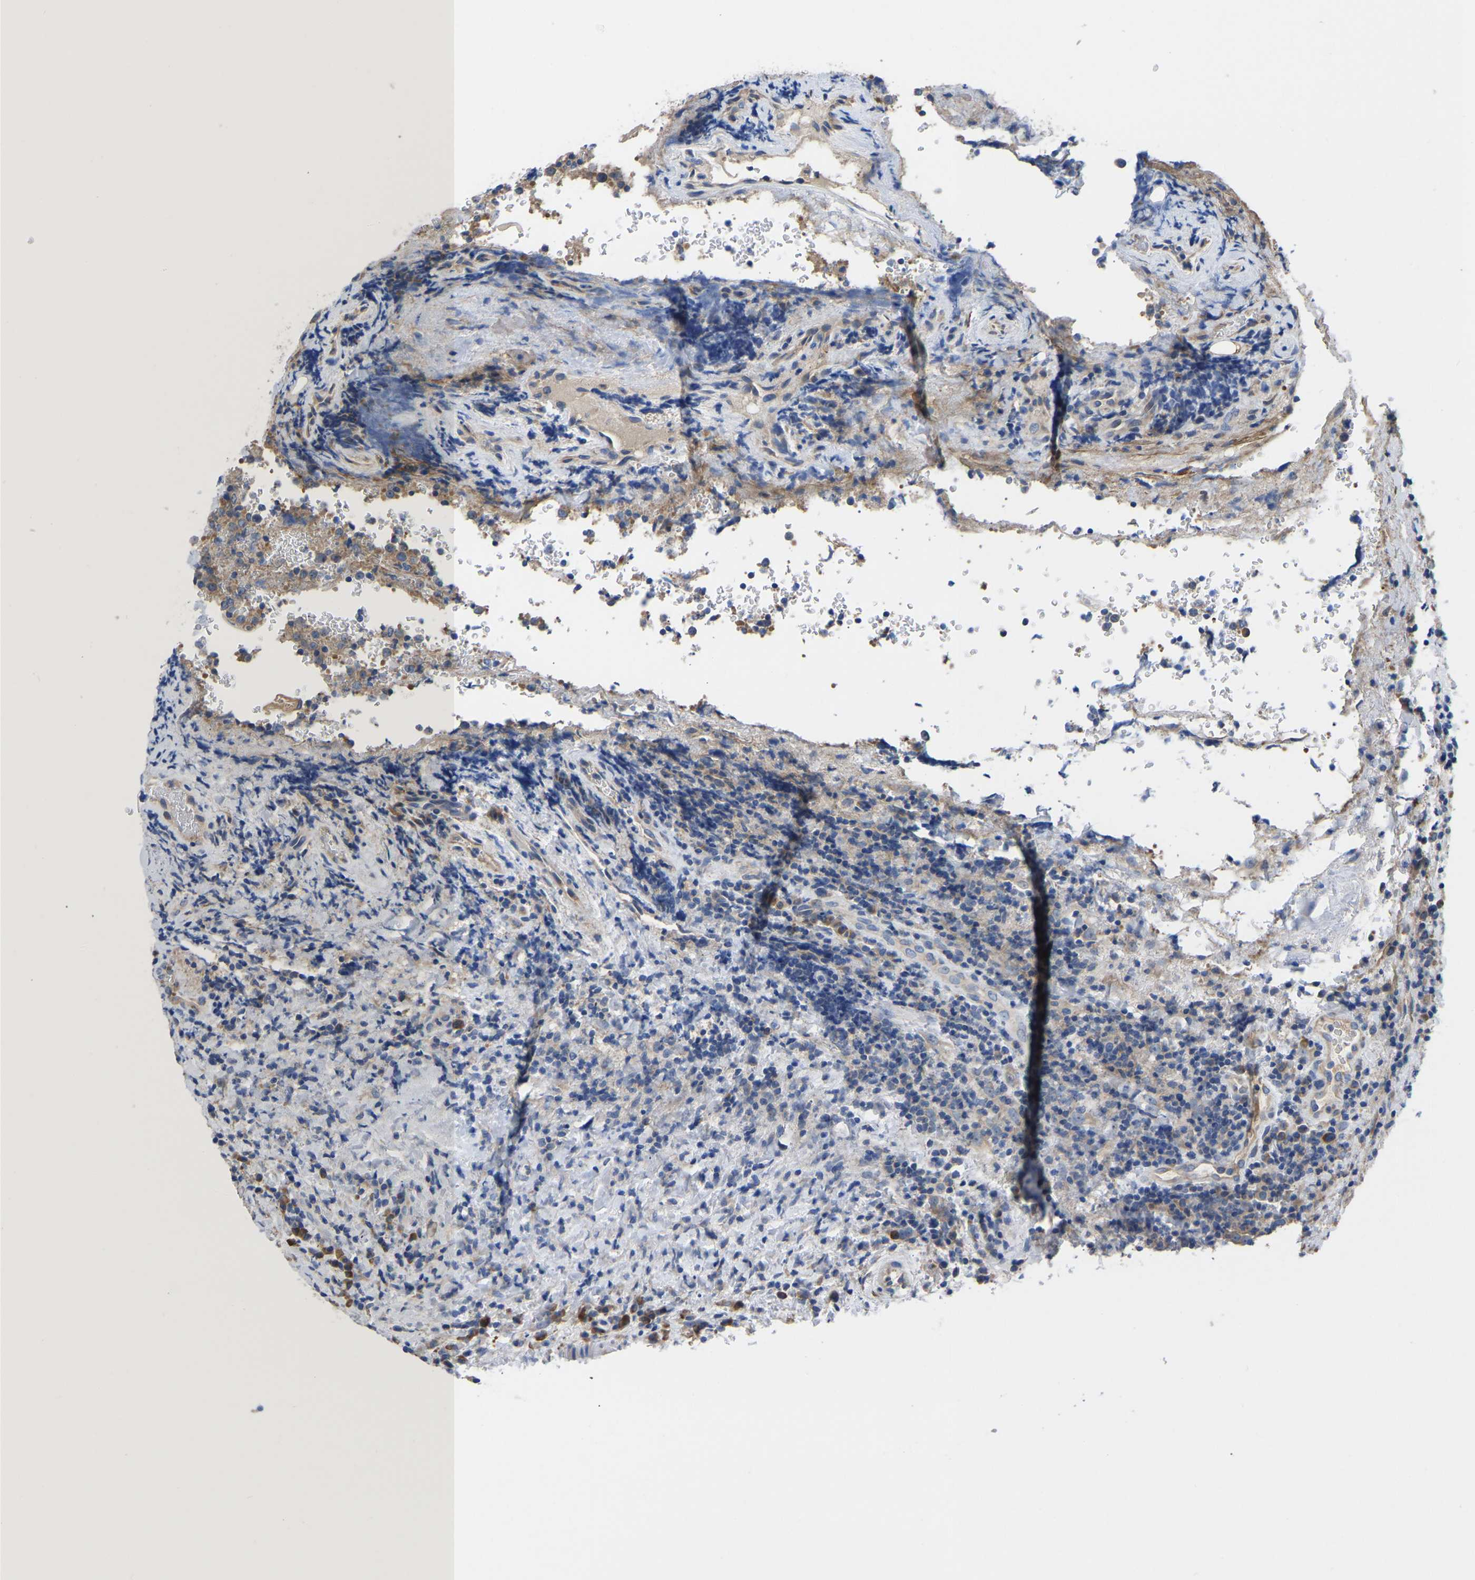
{"staining": {"intensity": "moderate", "quantity": "<25%", "location": "cytoplasmic/membranous"}, "tissue": "lymphoma", "cell_type": "Tumor cells", "image_type": "cancer", "snomed": [{"axis": "morphology", "description": "Malignant lymphoma, non-Hodgkin's type, High grade"}, {"axis": "topography", "description": "Tonsil"}], "caption": "Immunohistochemistry (IHC) (DAB (3,3'-diaminobenzidine)) staining of human lymphoma displays moderate cytoplasmic/membranous protein expression in approximately <25% of tumor cells. (brown staining indicates protein expression, while blue staining denotes nuclei).", "gene": "ABCA10", "patient": {"sex": "female", "age": 36}}